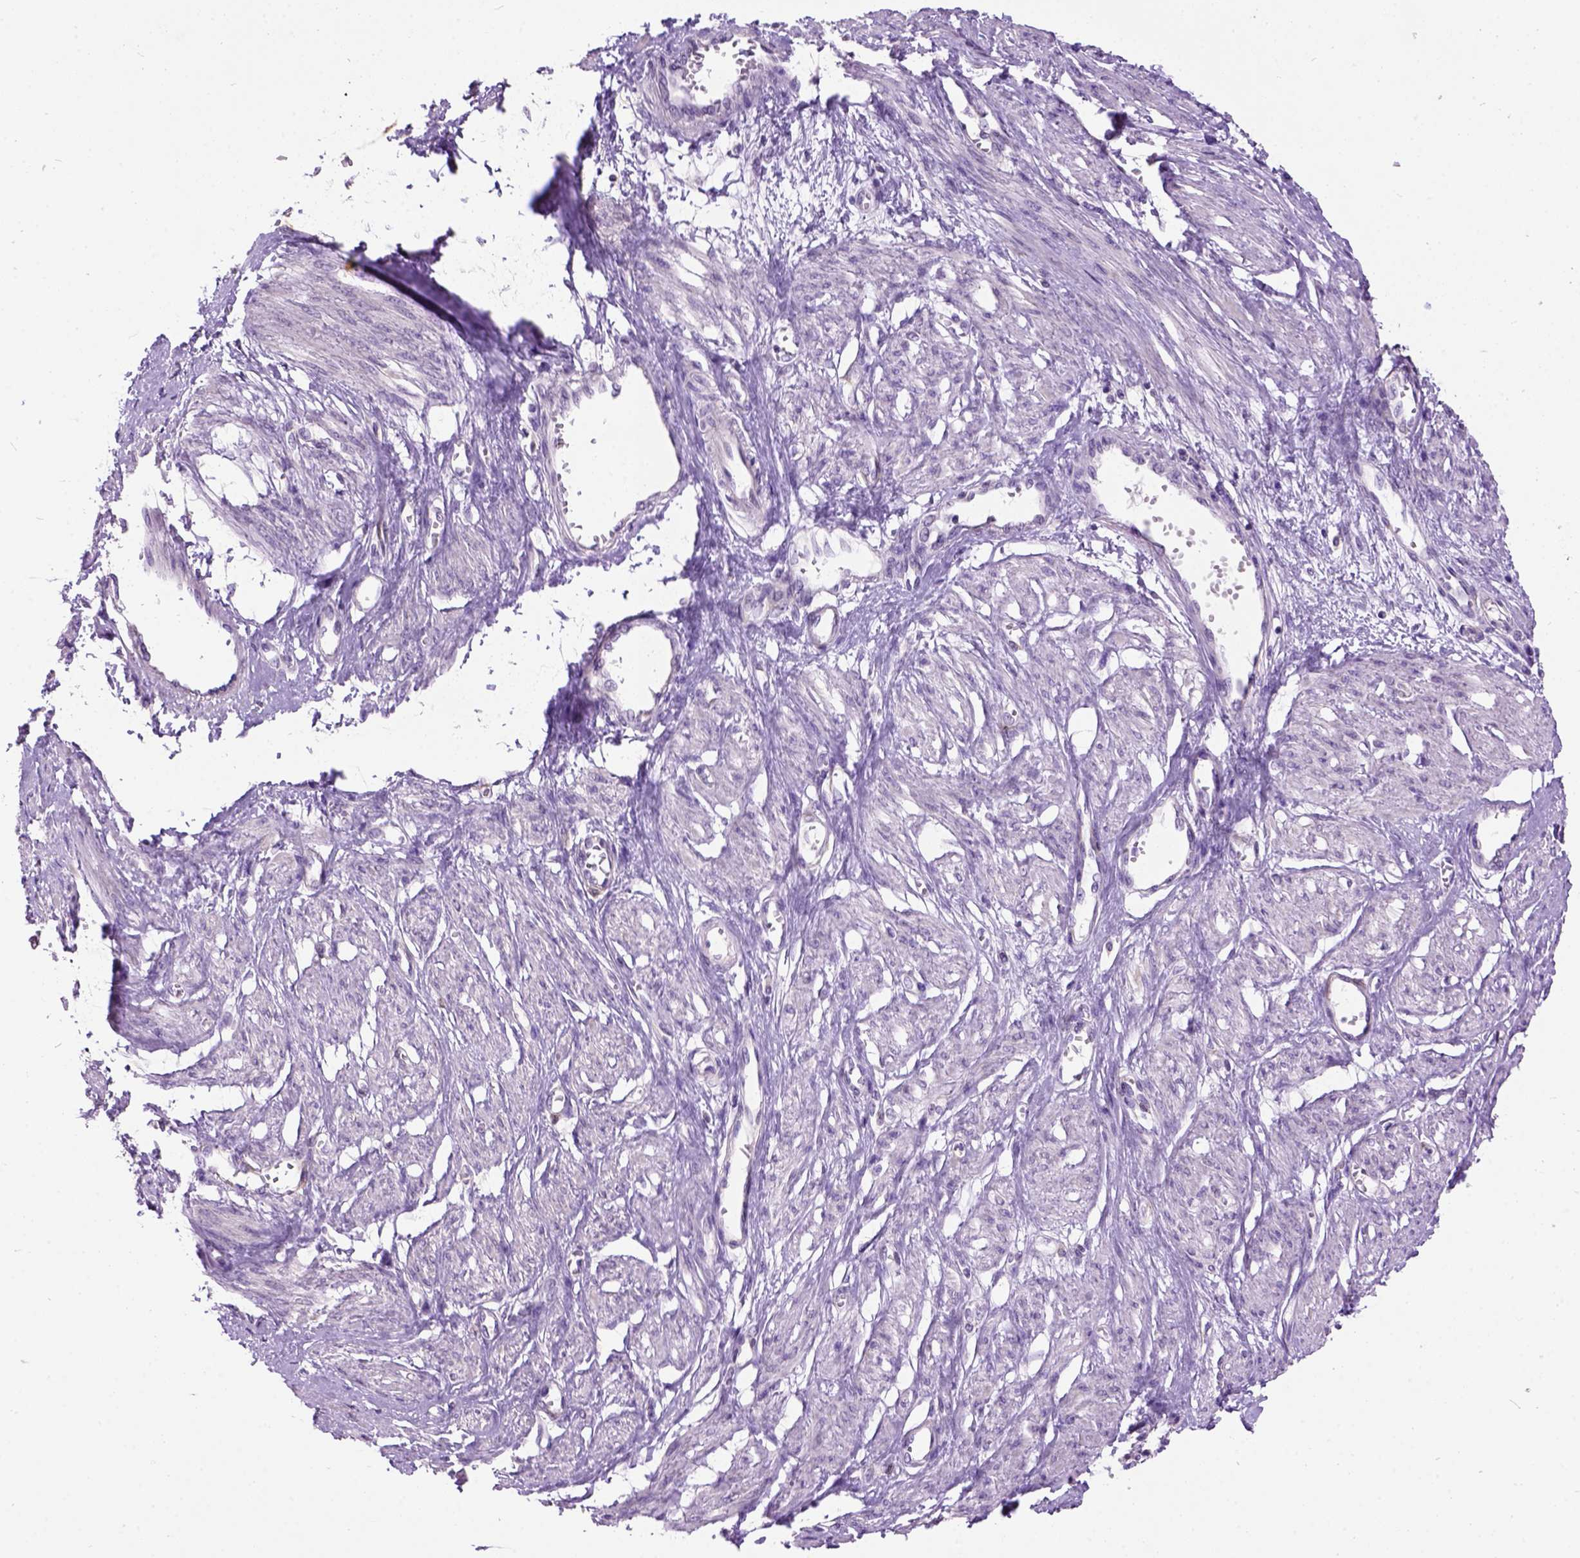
{"staining": {"intensity": "negative", "quantity": "none", "location": "none"}, "tissue": "smooth muscle", "cell_type": "Smooth muscle cells", "image_type": "normal", "snomed": [{"axis": "morphology", "description": "Normal tissue, NOS"}, {"axis": "topography", "description": "Smooth muscle"}, {"axis": "topography", "description": "Uterus"}], "caption": "DAB immunohistochemical staining of unremarkable human smooth muscle shows no significant expression in smooth muscle cells. The staining was performed using DAB (3,3'-diaminobenzidine) to visualize the protein expression in brown, while the nuclei were stained in blue with hematoxylin (Magnification: 20x).", "gene": "MAPT", "patient": {"sex": "female", "age": 39}}